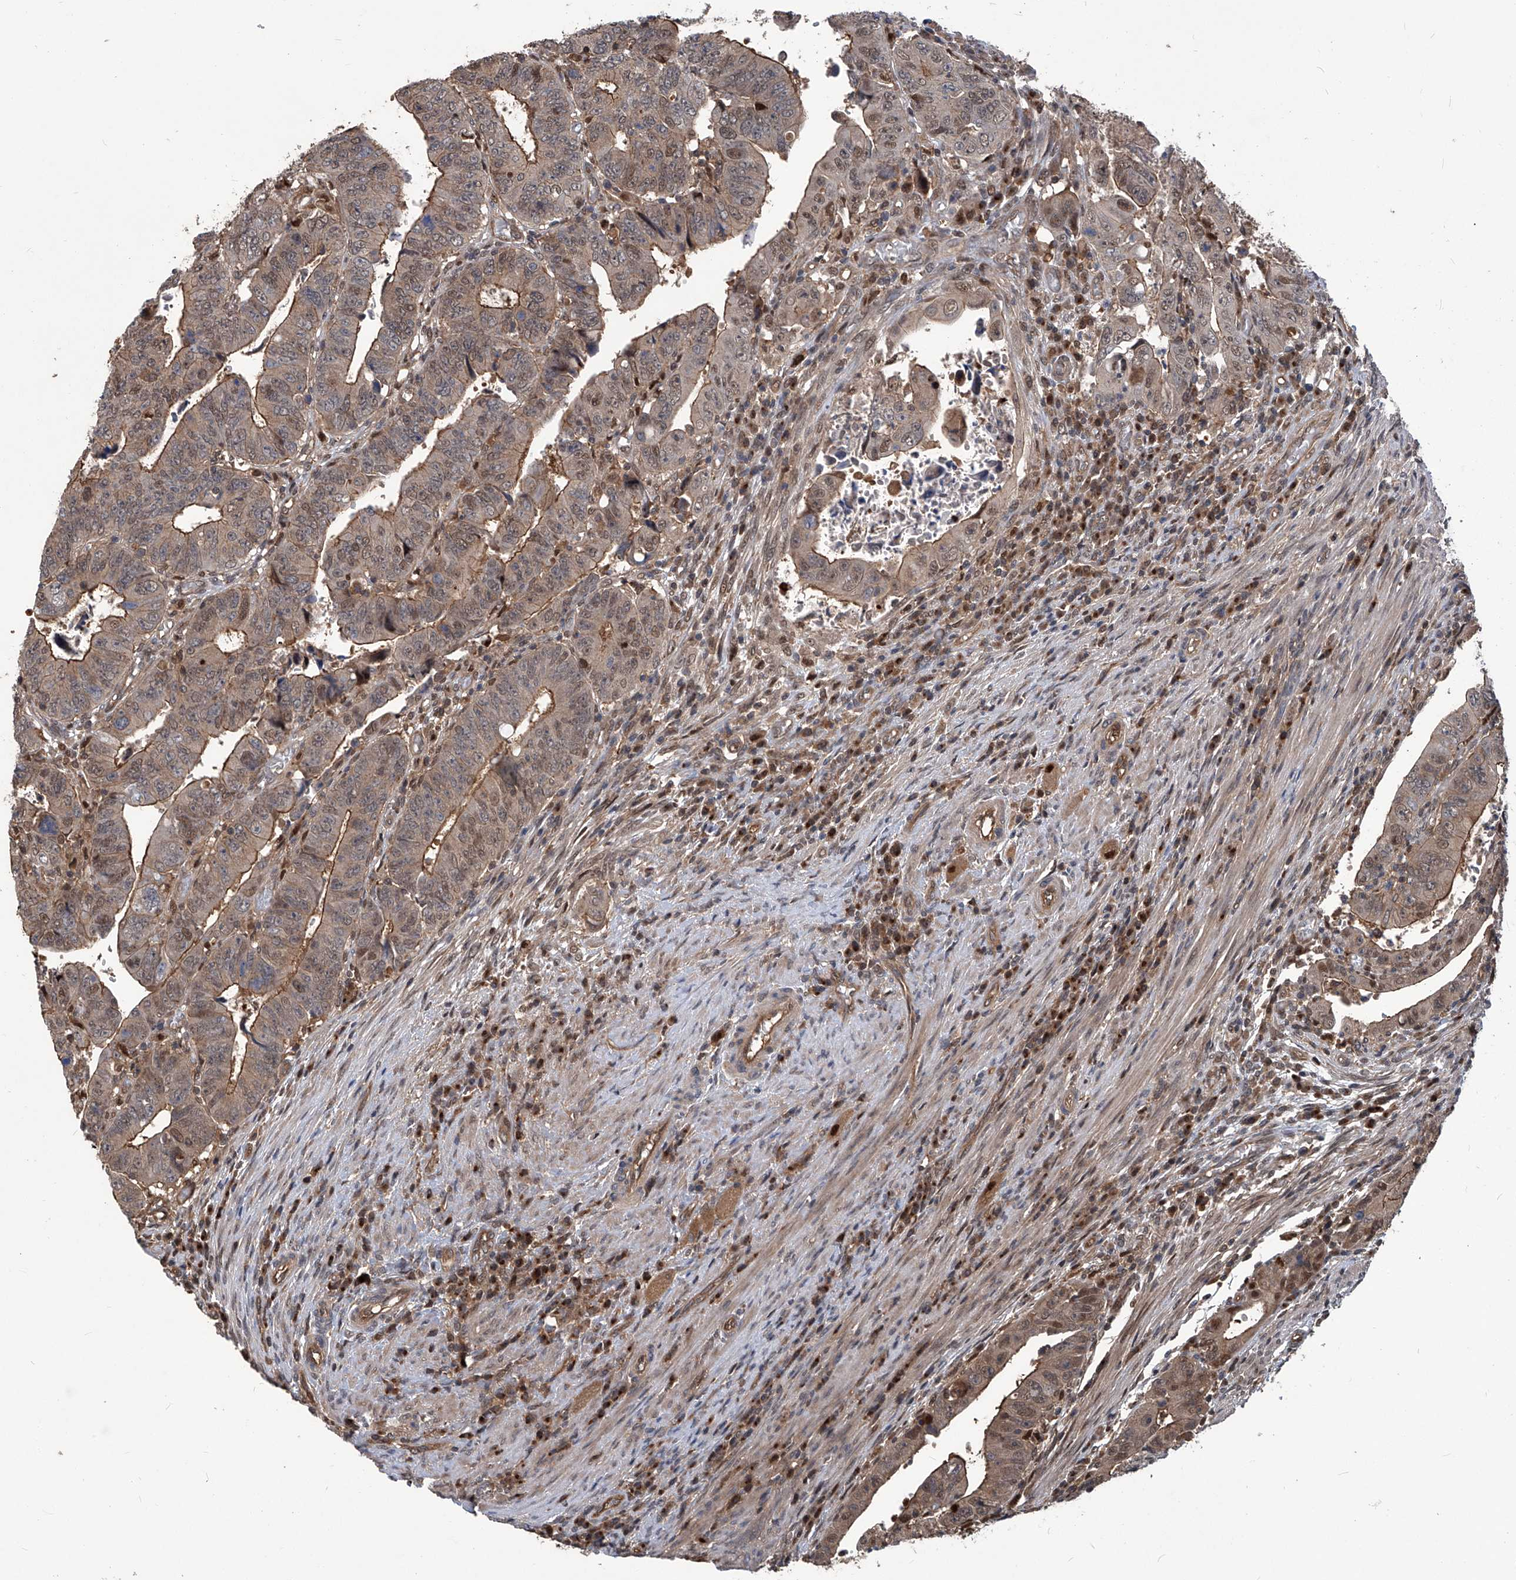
{"staining": {"intensity": "moderate", "quantity": ">75%", "location": "cytoplasmic/membranous"}, "tissue": "colorectal cancer", "cell_type": "Tumor cells", "image_type": "cancer", "snomed": [{"axis": "morphology", "description": "Normal tissue, NOS"}, {"axis": "morphology", "description": "Adenocarcinoma, NOS"}, {"axis": "topography", "description": "Rectum"}], "caption": "A micrograph showing moderate cytoplasmic/membranous staining in about >75% of tumor cells in colorectal cancer (adenocarcinoma), as visualized by brown immunohistochemical staining.", "gene": "PSMB1", "patient": {"sex": "female", "age": 65}}